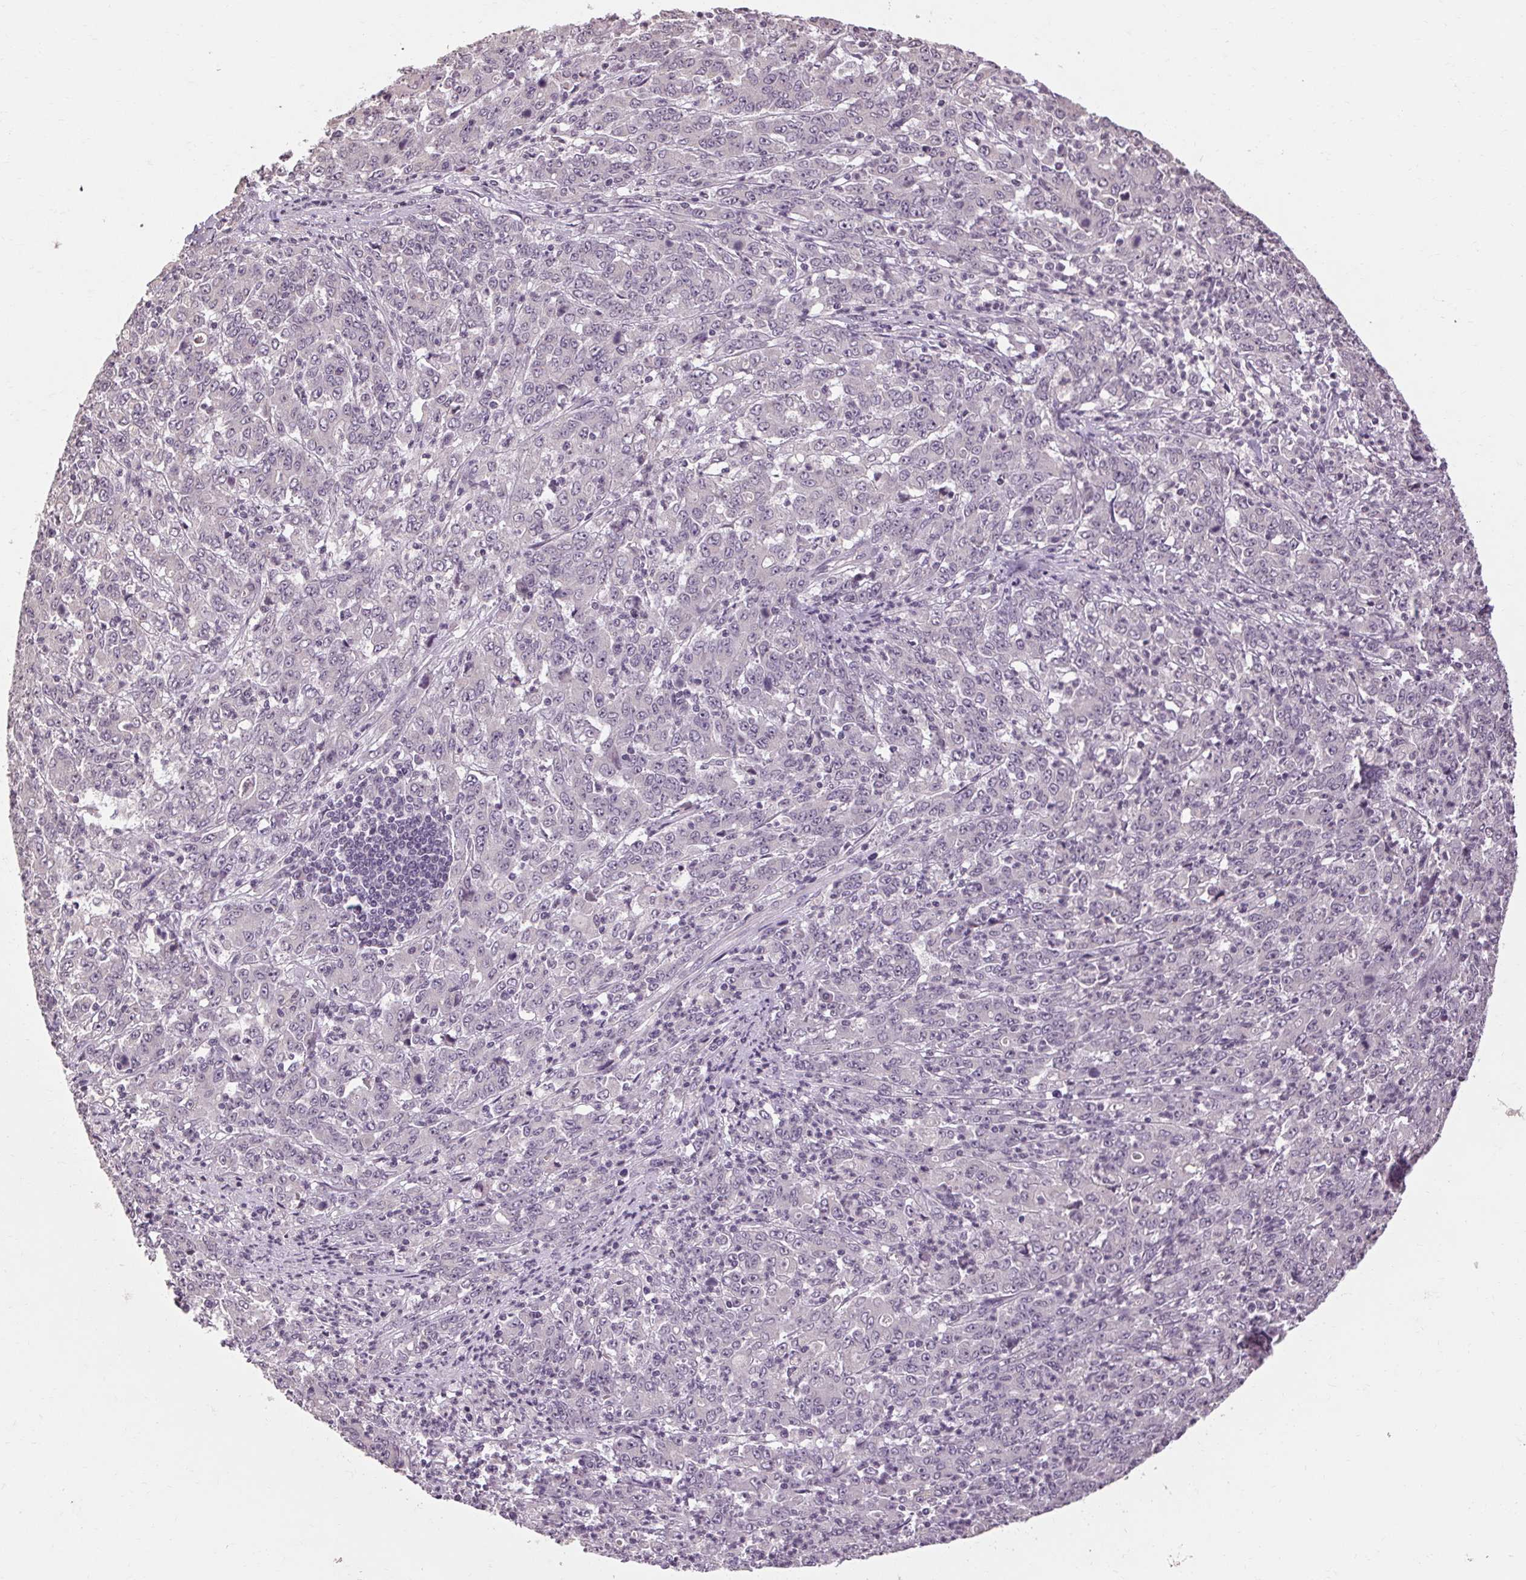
{"staining": {"intensity": "negative", "quantity": "none", "location": "none"}, "tissue": "stomach cancer", "cell_type": "Tumor cells", "image_type": "cancer", "snomed": [{"axis": "morphology", "description": "Adenocarcinoma, NOS"}, {"axis": "topography", "description": "Stomach, lower"}], "caption": "Immunohistochemistry of human stomach cancer shows no expression in tumor cells. The staining was performed using DAB to visualize the protein expression in brown, while the nuclei were stained in blue with hematoxylin (Magnification: 20x).", "gene": "POMC", "patient": {"sex": "female", "age": 71}}